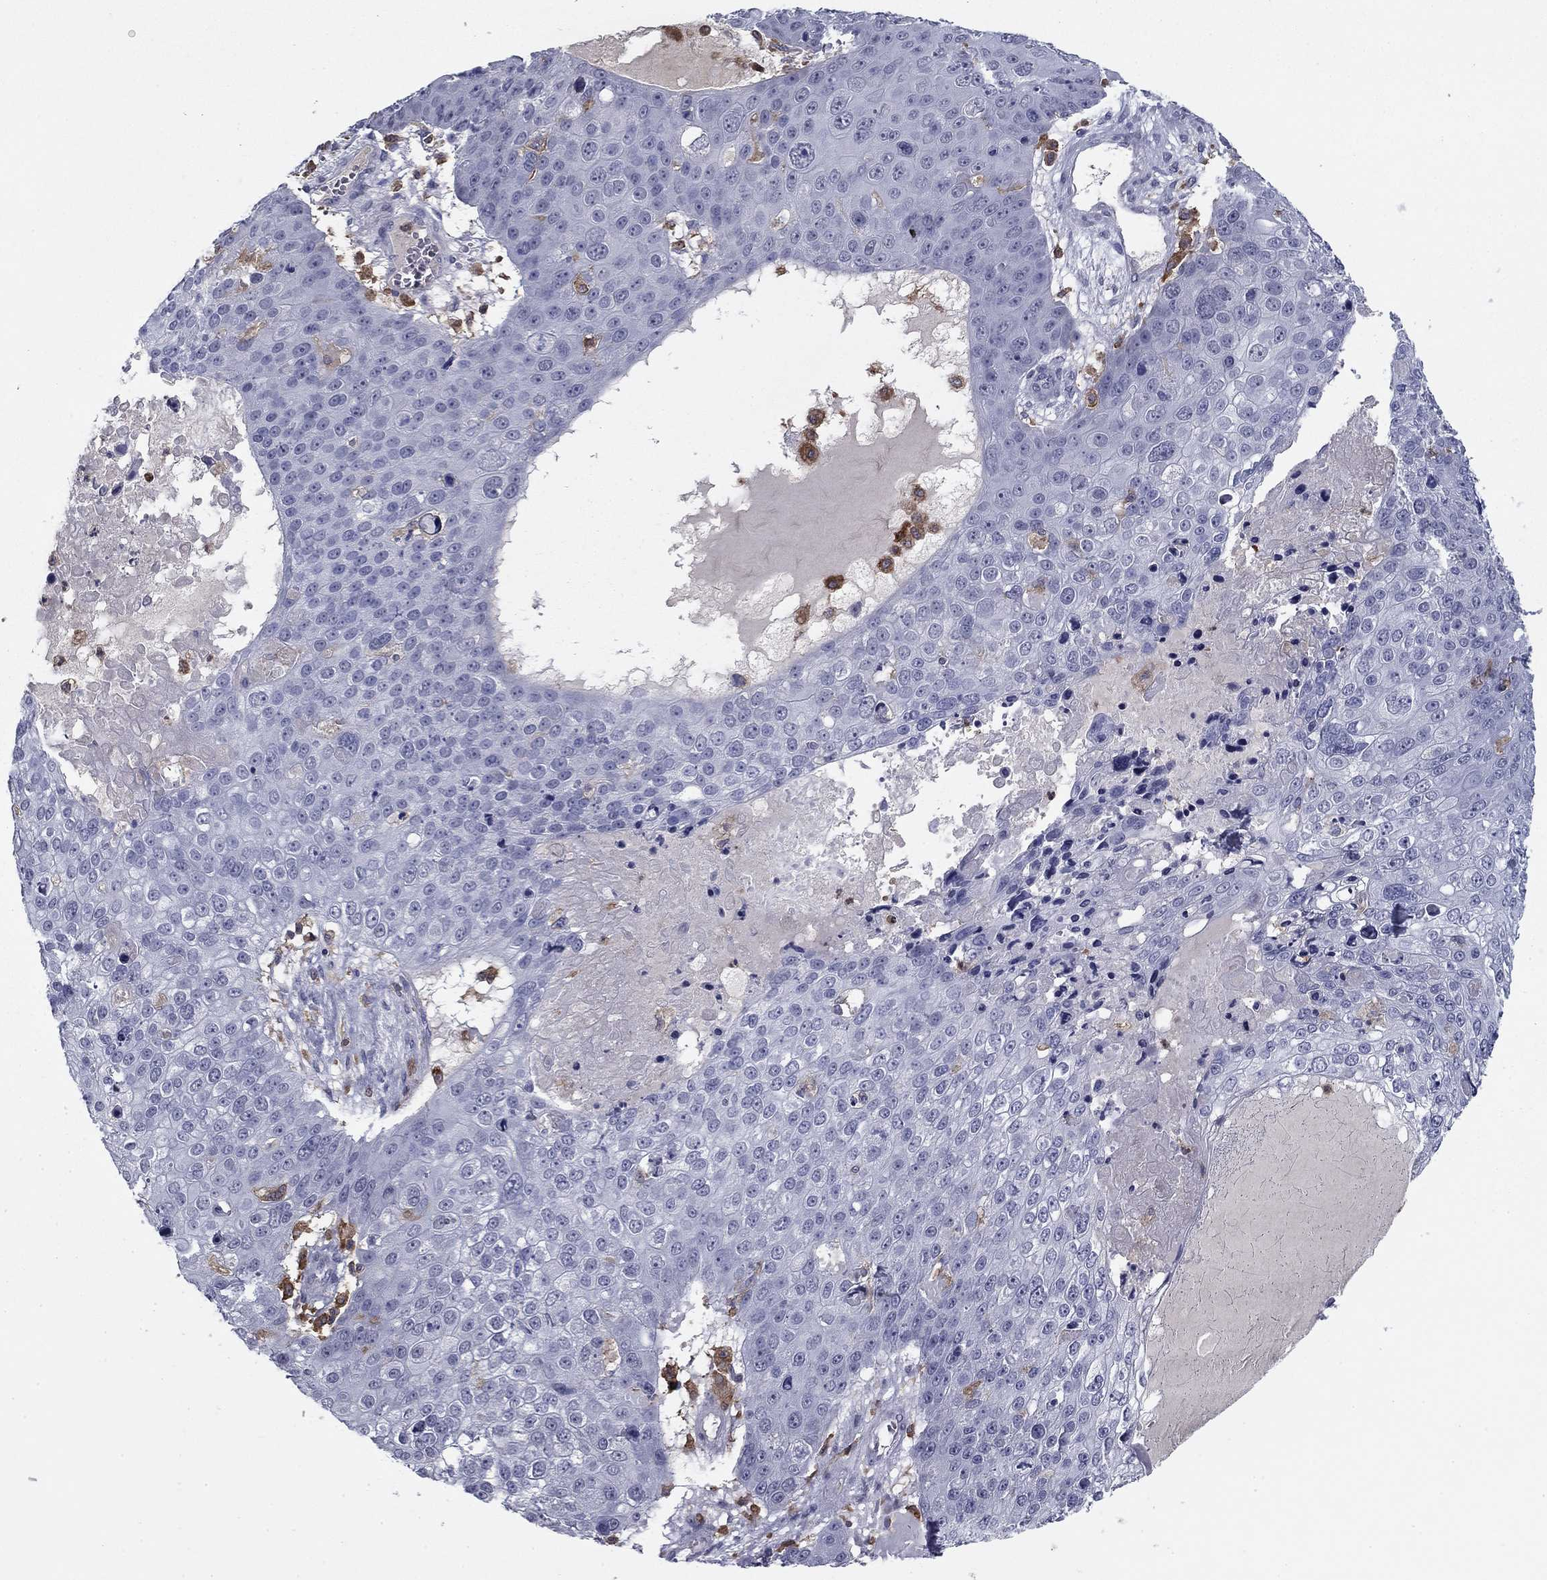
{"staining": {"intensity": "negative", "quantity": "none", "location": "none"}, "tissue": "skin cancer", "cell_type": "Tumor cells", "image_type": "cancer", "snomed": [{"axis": "morphology", "description": "Squamous cell carcinoma, NOS"}, {"axis": "topography", "description": "Skin"}], "caption": "Skin cancer (squamous cell carcinoma) stained for a protein using immunohistochemistry exhibits no positivity tumor cells.", "gene": "PLCB2", "patient": {"sex": "male", "age": 71}}